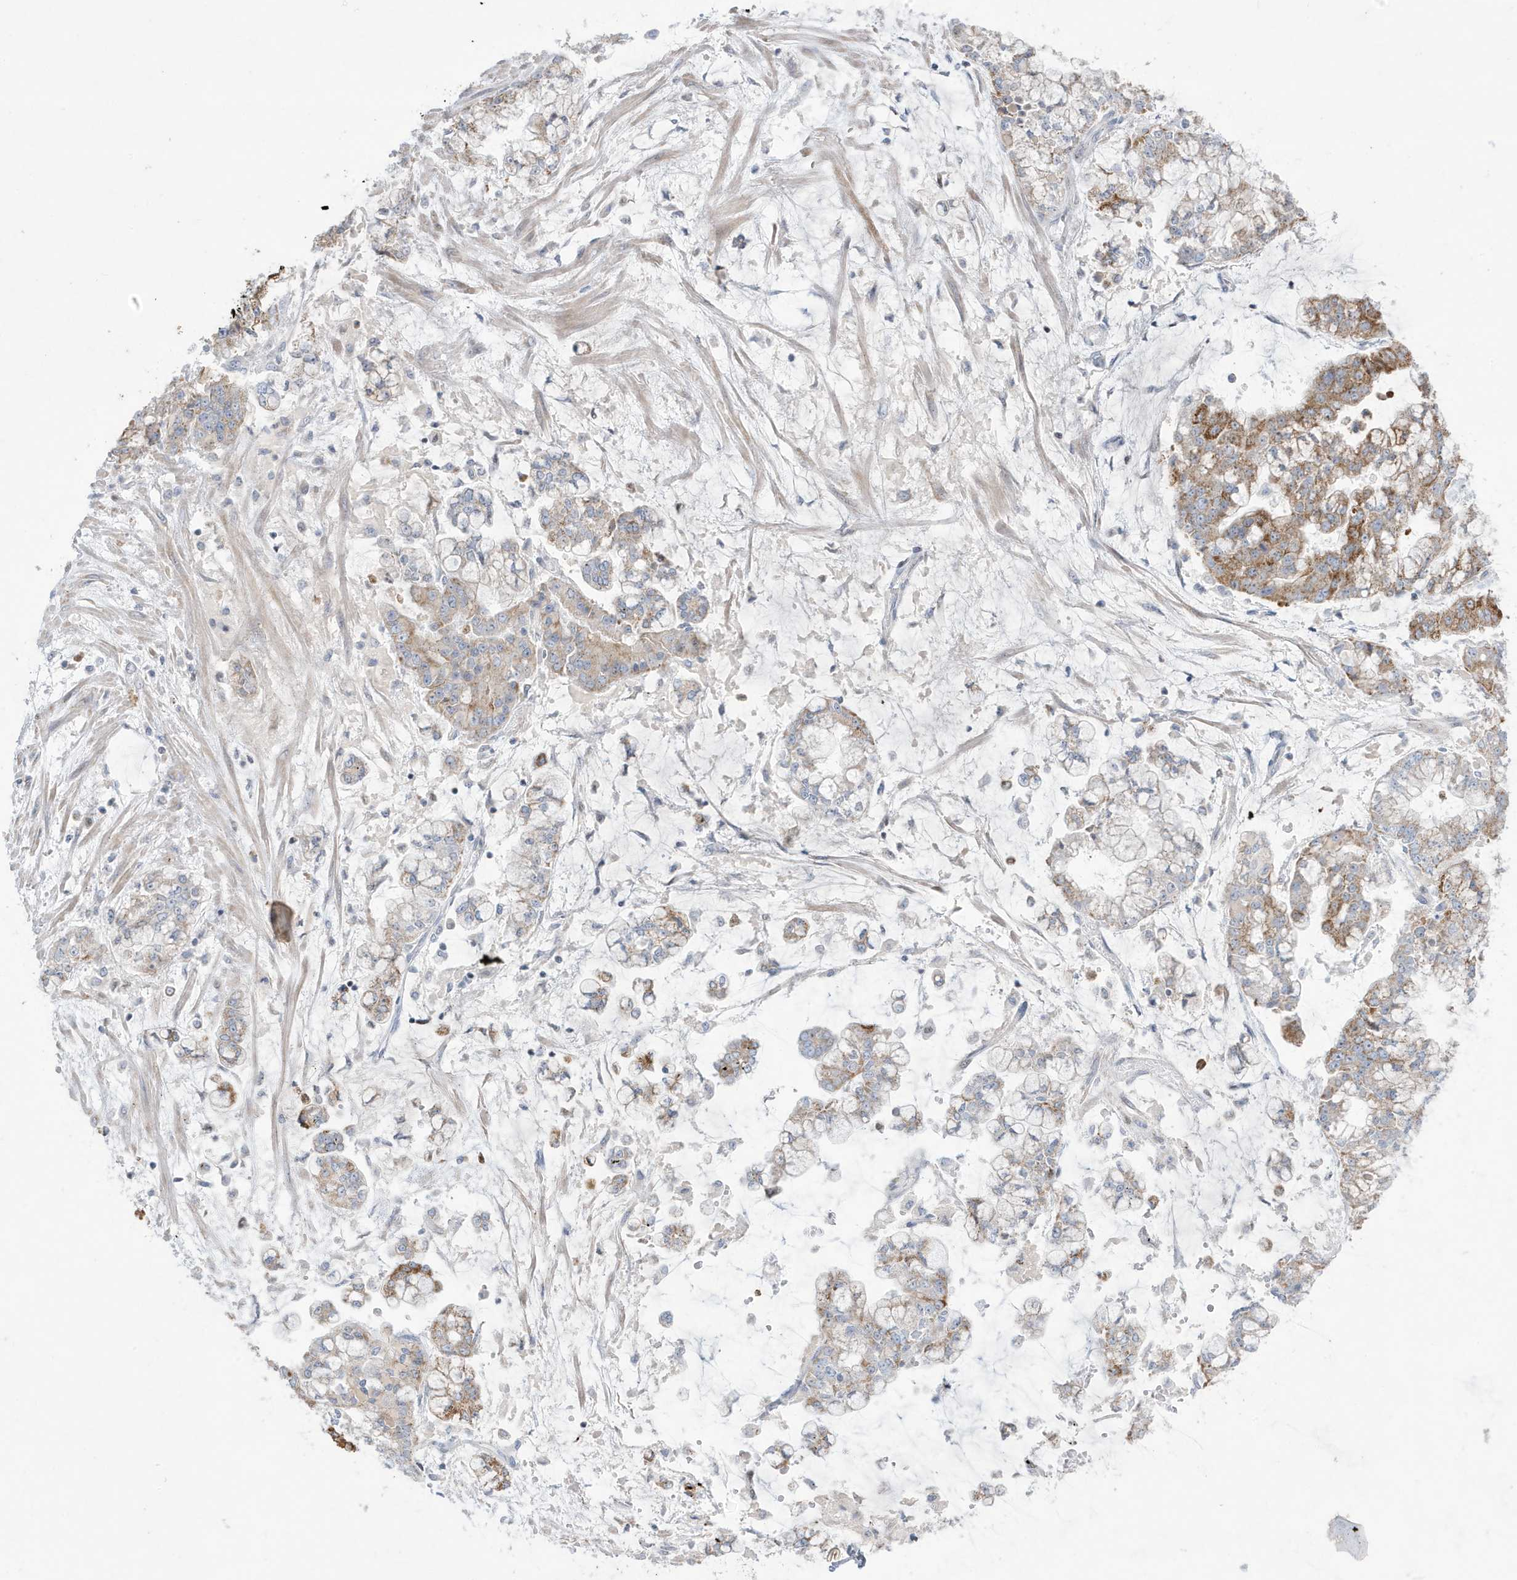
{"staining": {"intensity": "moderate", "quantity": ">75%", "location": "cytoplasmic/membranous"}, "tissue": "stomach cancer", "cell_type": "Tumor cells", "image_type": "cancer", "snomed": [{"axis": "morphology", "description": "Normal tissue, NOS"}, {"axis": "morphology", "description": "Adenocarcinoma, NOS"}, {"axis": "topography", "description": "Stomach, upper"}, {"axis": "topography", "description": "Stomach"}], "caption": "Tumor cells exhibit medium levels of moderate cytoplasmic/membranous positivity in approximately >75% of cells in human adenocarcinoma (stomach).", "gene": "FNDC1", "patient": {"sex": "male", "age": 76}}